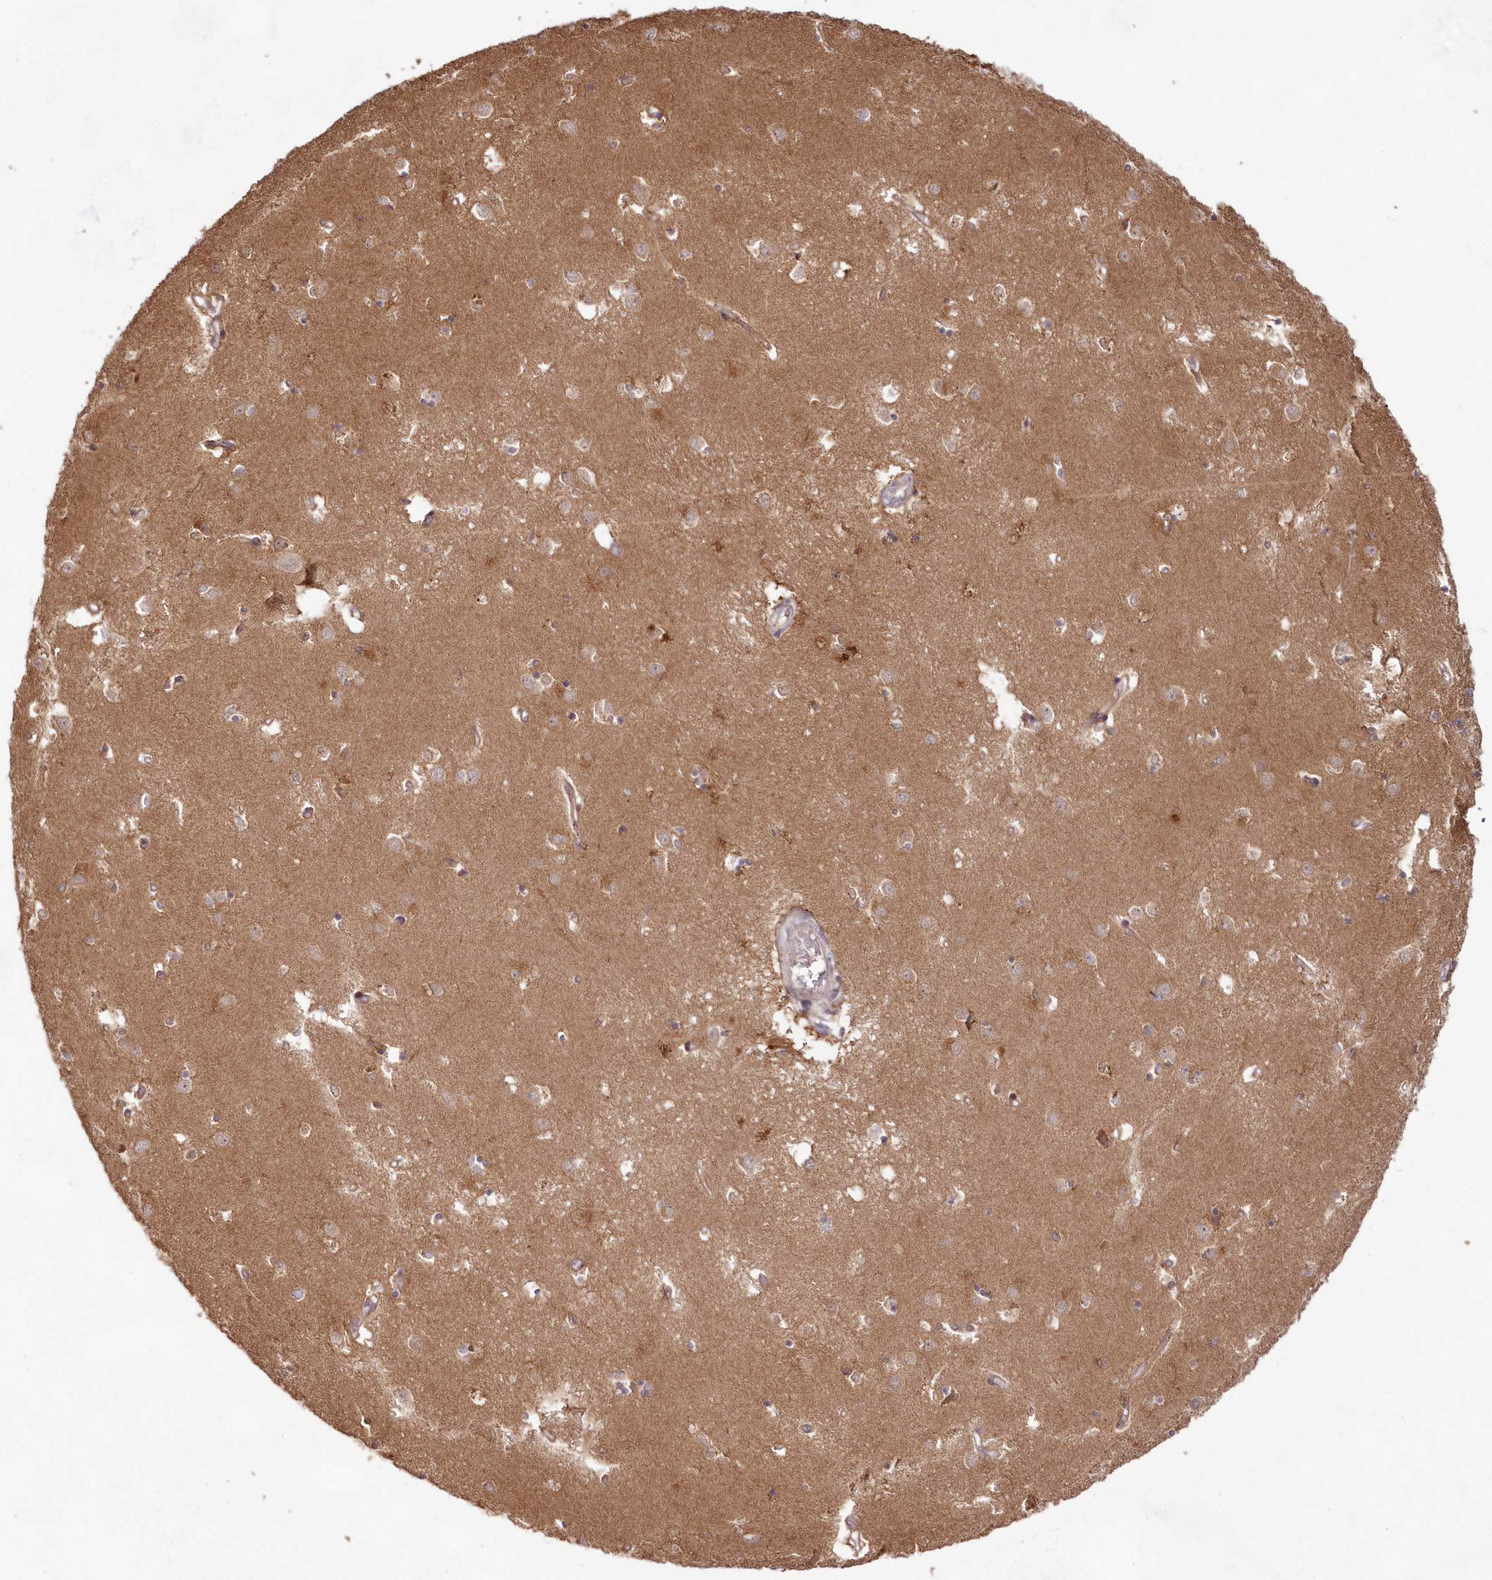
{"staining": {"intensity": "negative", "quantity": "none", "location": "none"}, "tissue": "caudate", "cell_type": "Glial cells", "image_type": "normal", "snomed": [{"axis": "morphology", "description": "Normal tissue, NOS"}, {"axis": "topography", "description": "Lateral ventricle wall"}], "caption": "Human caudate stained for a protein using IHC reveals no expression in glial cells.", "gene": "IMPA1", "patient": {"sex": "male", "age": 45}}